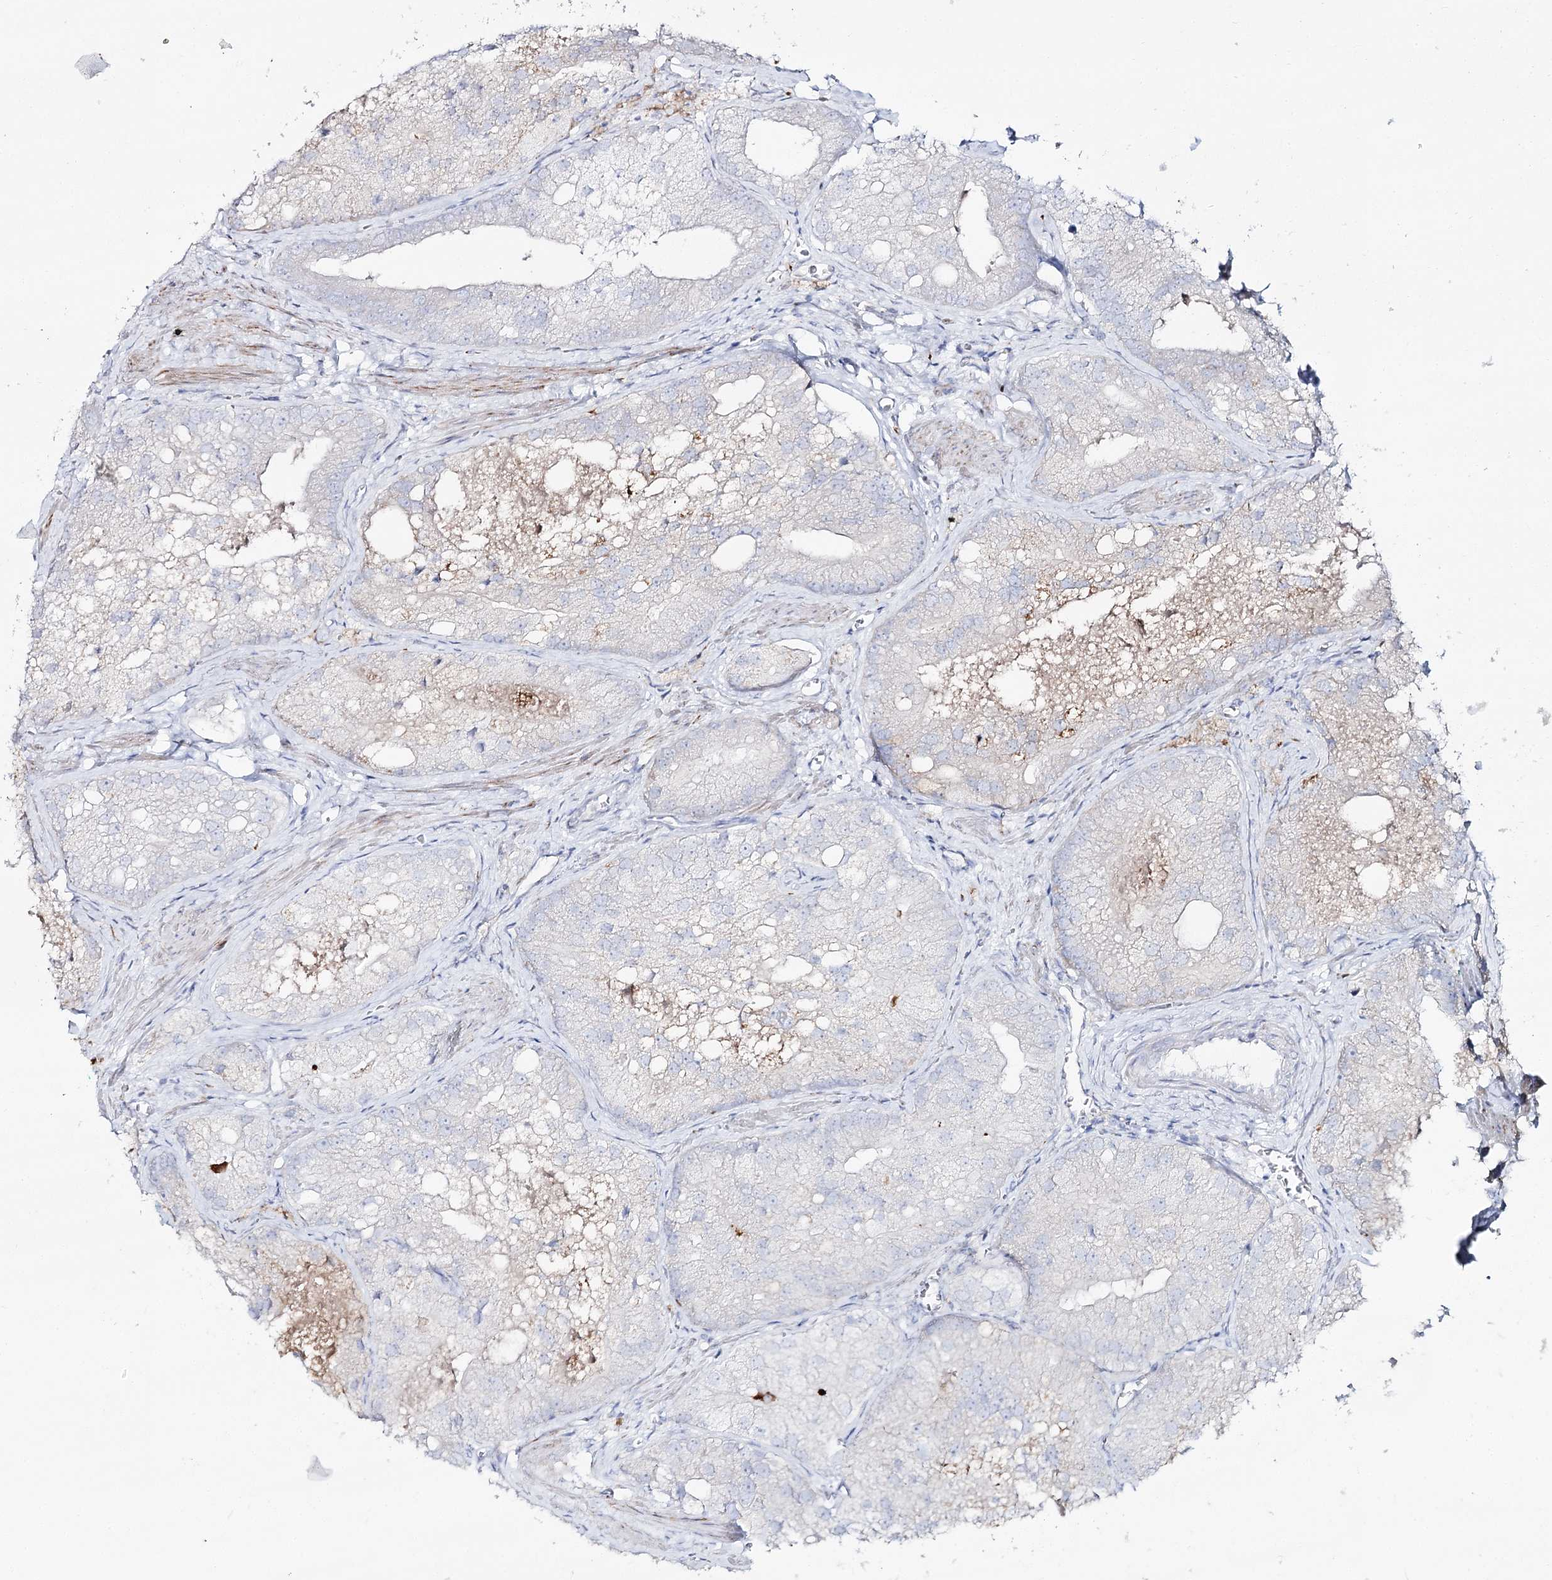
{"staining": {"intensity": "negative", "quantity": "none", "location": "none"}, "tissue": "prostate cancer", "cell_type": "Tumor cells", "image_type": "cancer", "snomed": [{"axis": "morphology", "description": "Adenocarcinoma, Low grade"}, {"axis": "topography", "description": "Prostate"}], "caption": "Micrograph shows no significant protein staining in tumor cells of prostate cancer.", "gene": "SLC3A1", "patient": {"sex": "male", "age": 69}}